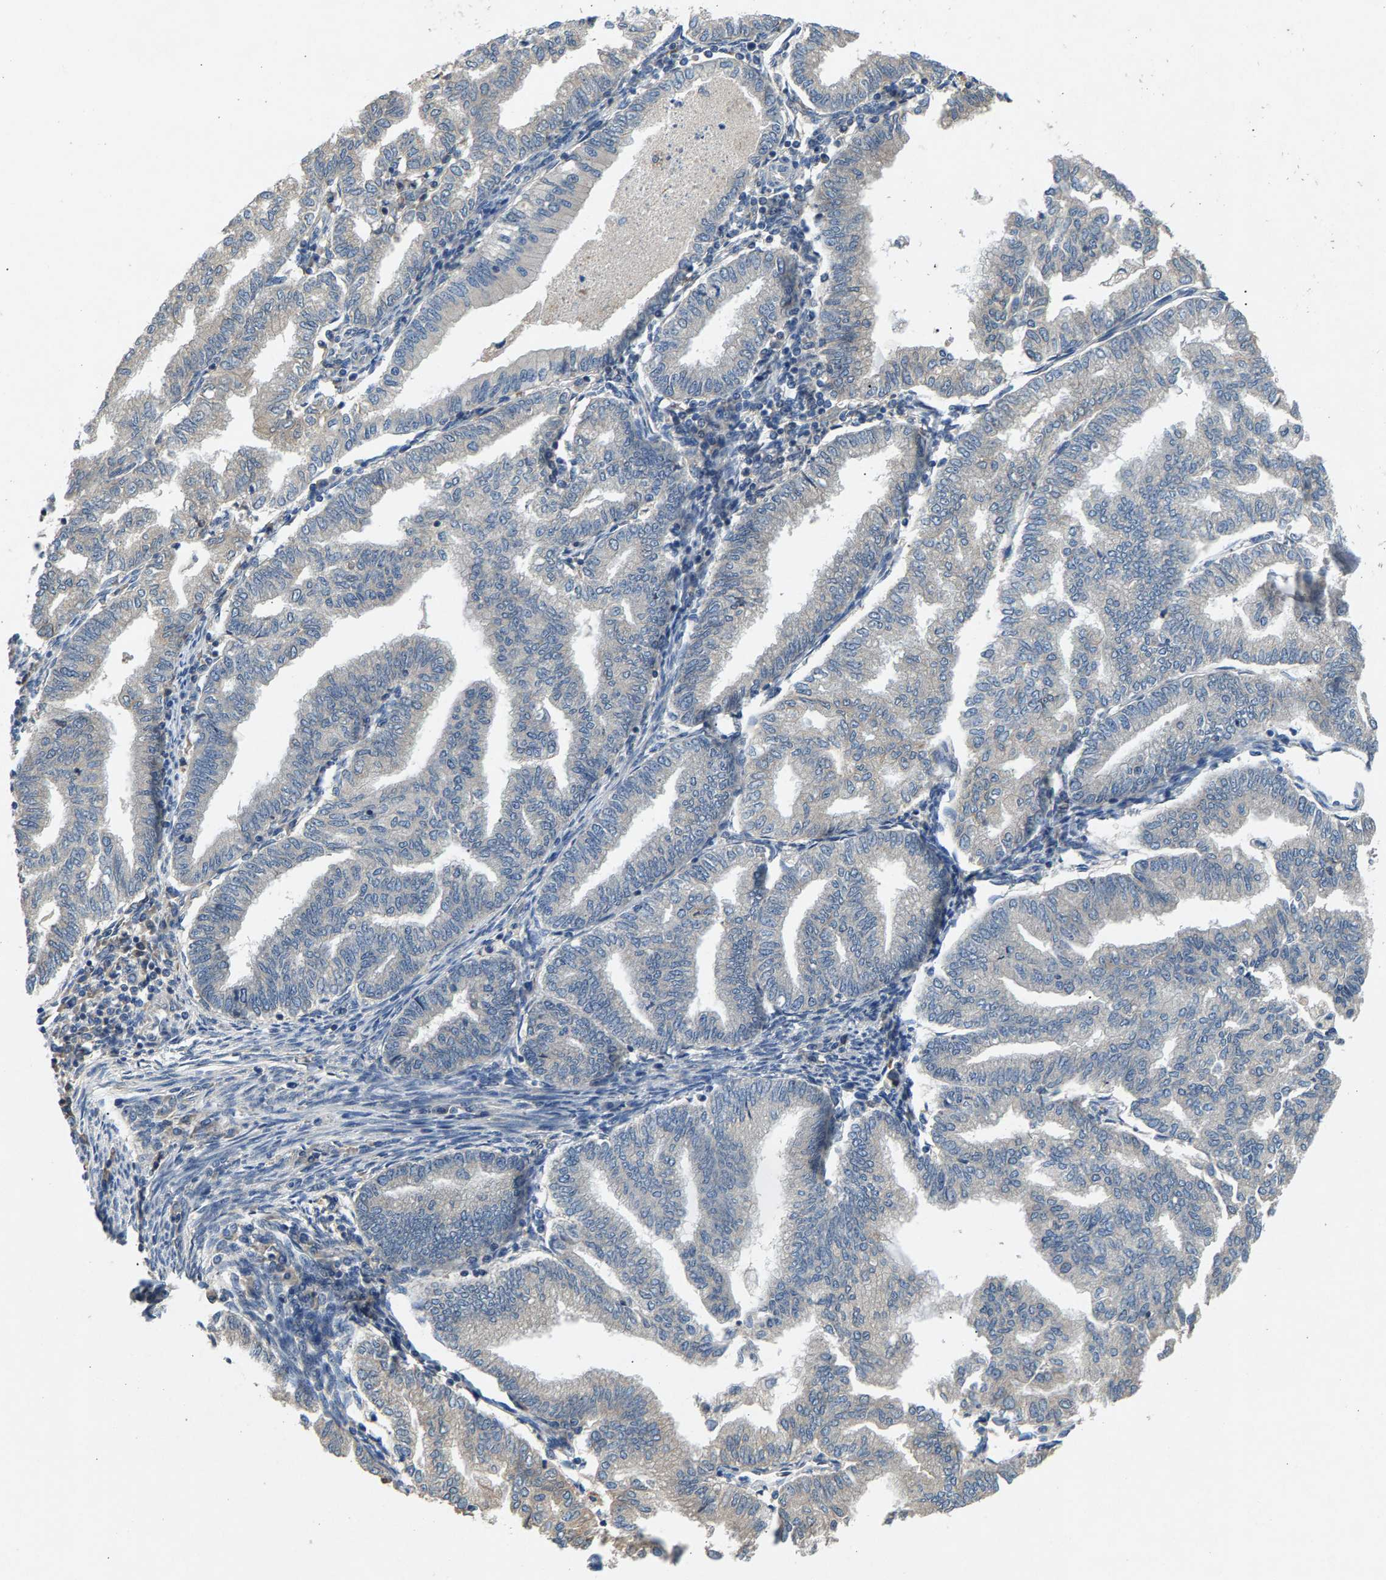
{"staining": {"intensity": "negative", "quantity": "none", "location": "none"}, "tissue": "endometrial cancer", "cell_type": "Tumor cells", "image_type": "cancer", "snomed": [{"axis": "morphology", "description": "Polyp, NOS"}, {"axis": "morphology", "description": "Adenocarcinoma, NOS"}, {"axis": "morphology", "description": "Adenoma, NOS"}, {"axis": "topography", "description": "Endometrium"}], "caption": "Tumor cells are negative for protein expression in human endometrial cancer. (Stains: DAB (3,3'-diaminobenzidine) immunohistochemistry with hematoxylin counter stain, Microscopy: brightfield microscopy at high magnification).", "gene": "NT5C", "patient": {"sex": "female", "age": 79}}